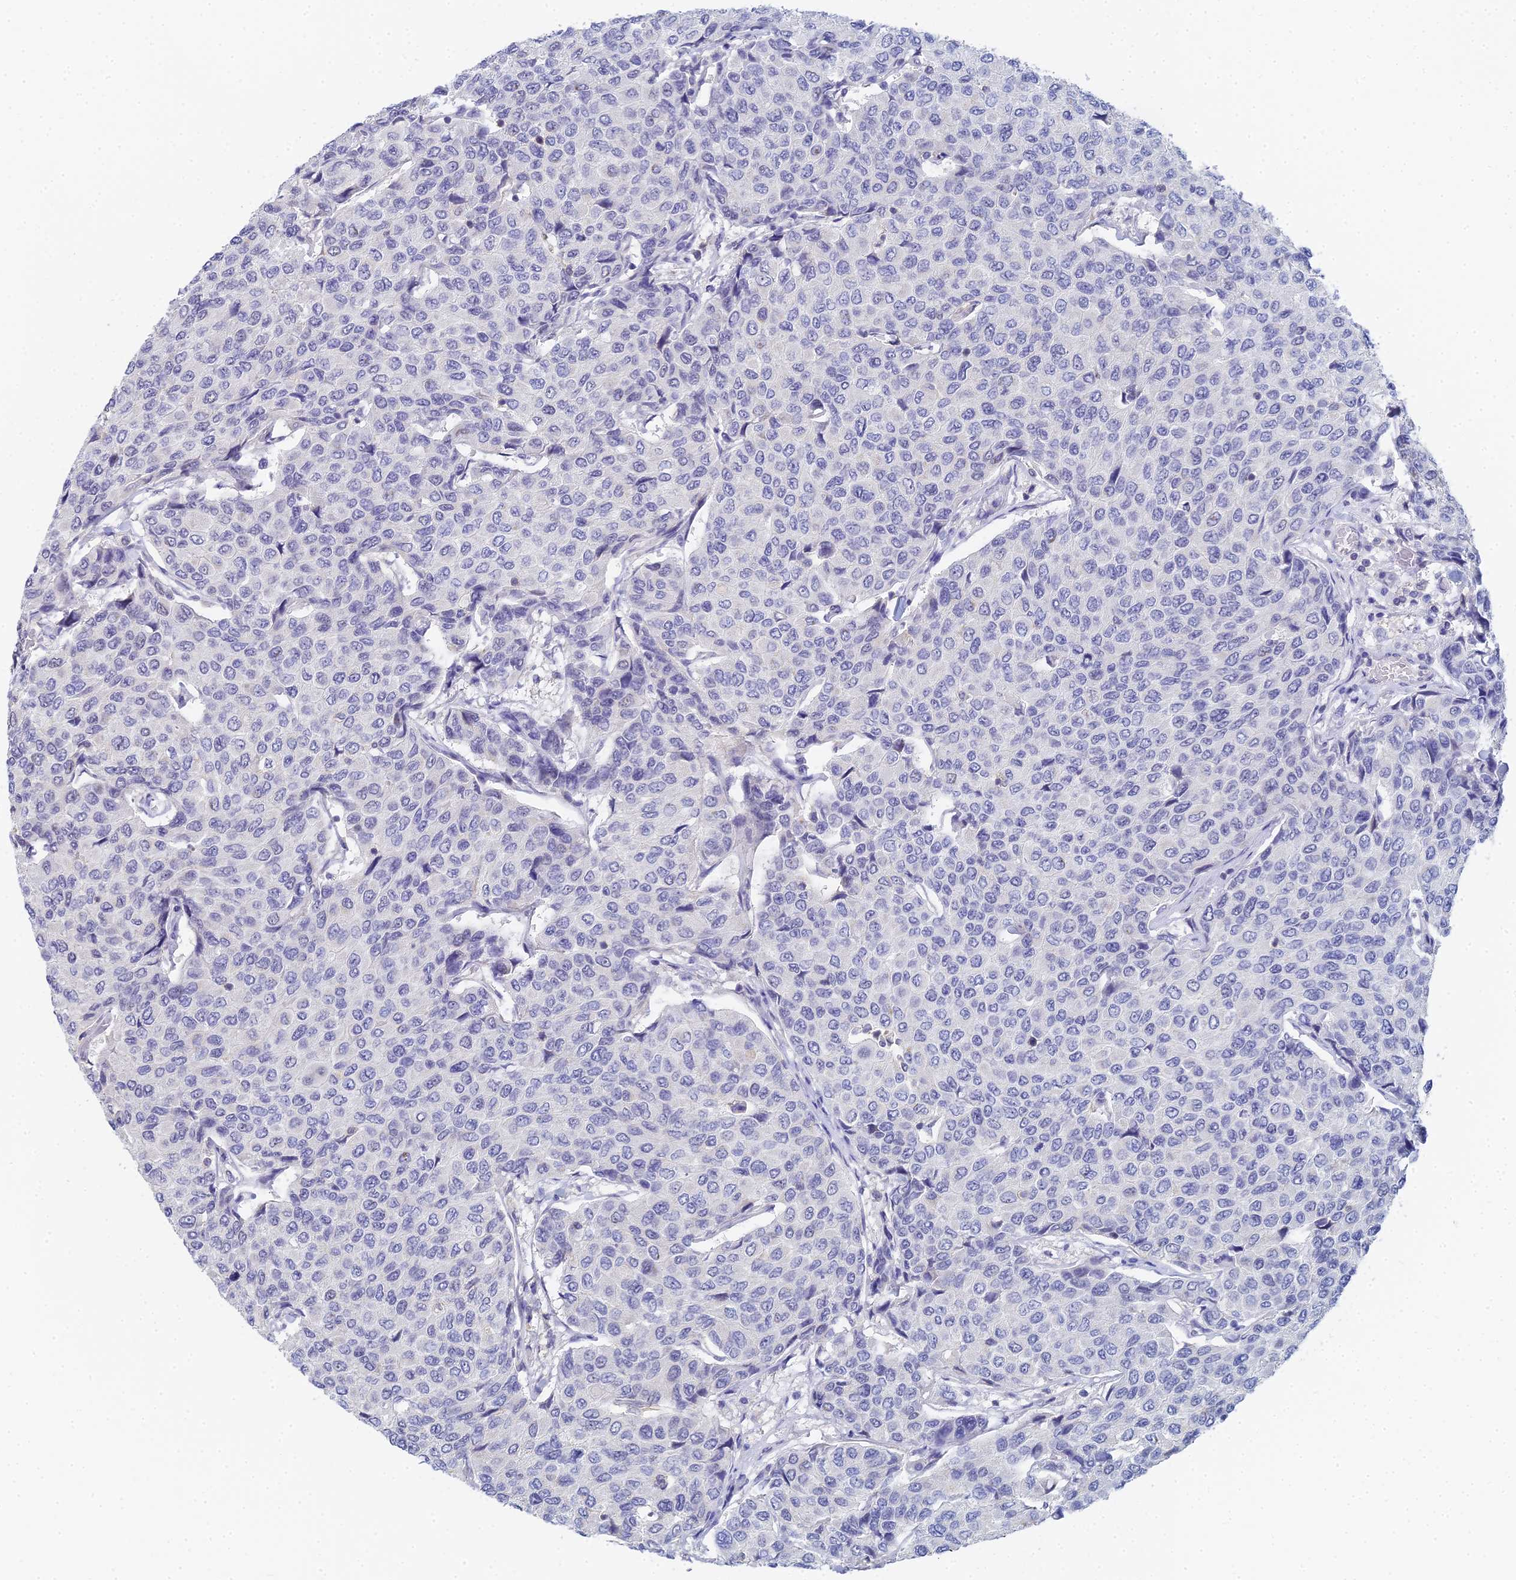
{"staining": {"intensity": "negative", "quantity": "none", "location": "none"}, "tissue": "breast cancer", "cell_type": "Tumor cells", "image_type": "cancer", "snomed": [{"axis": "morphology", "description": "Duct carcinoma"}, {"axis": "topography", "description": "Breast"}], "caption": "DAB immunohistochemical staining of breast intraductal carcinoma displays no significant positivity in tumor cells.", "gene": "MCM2", "patient": {"sex": "female", "age": 55}}